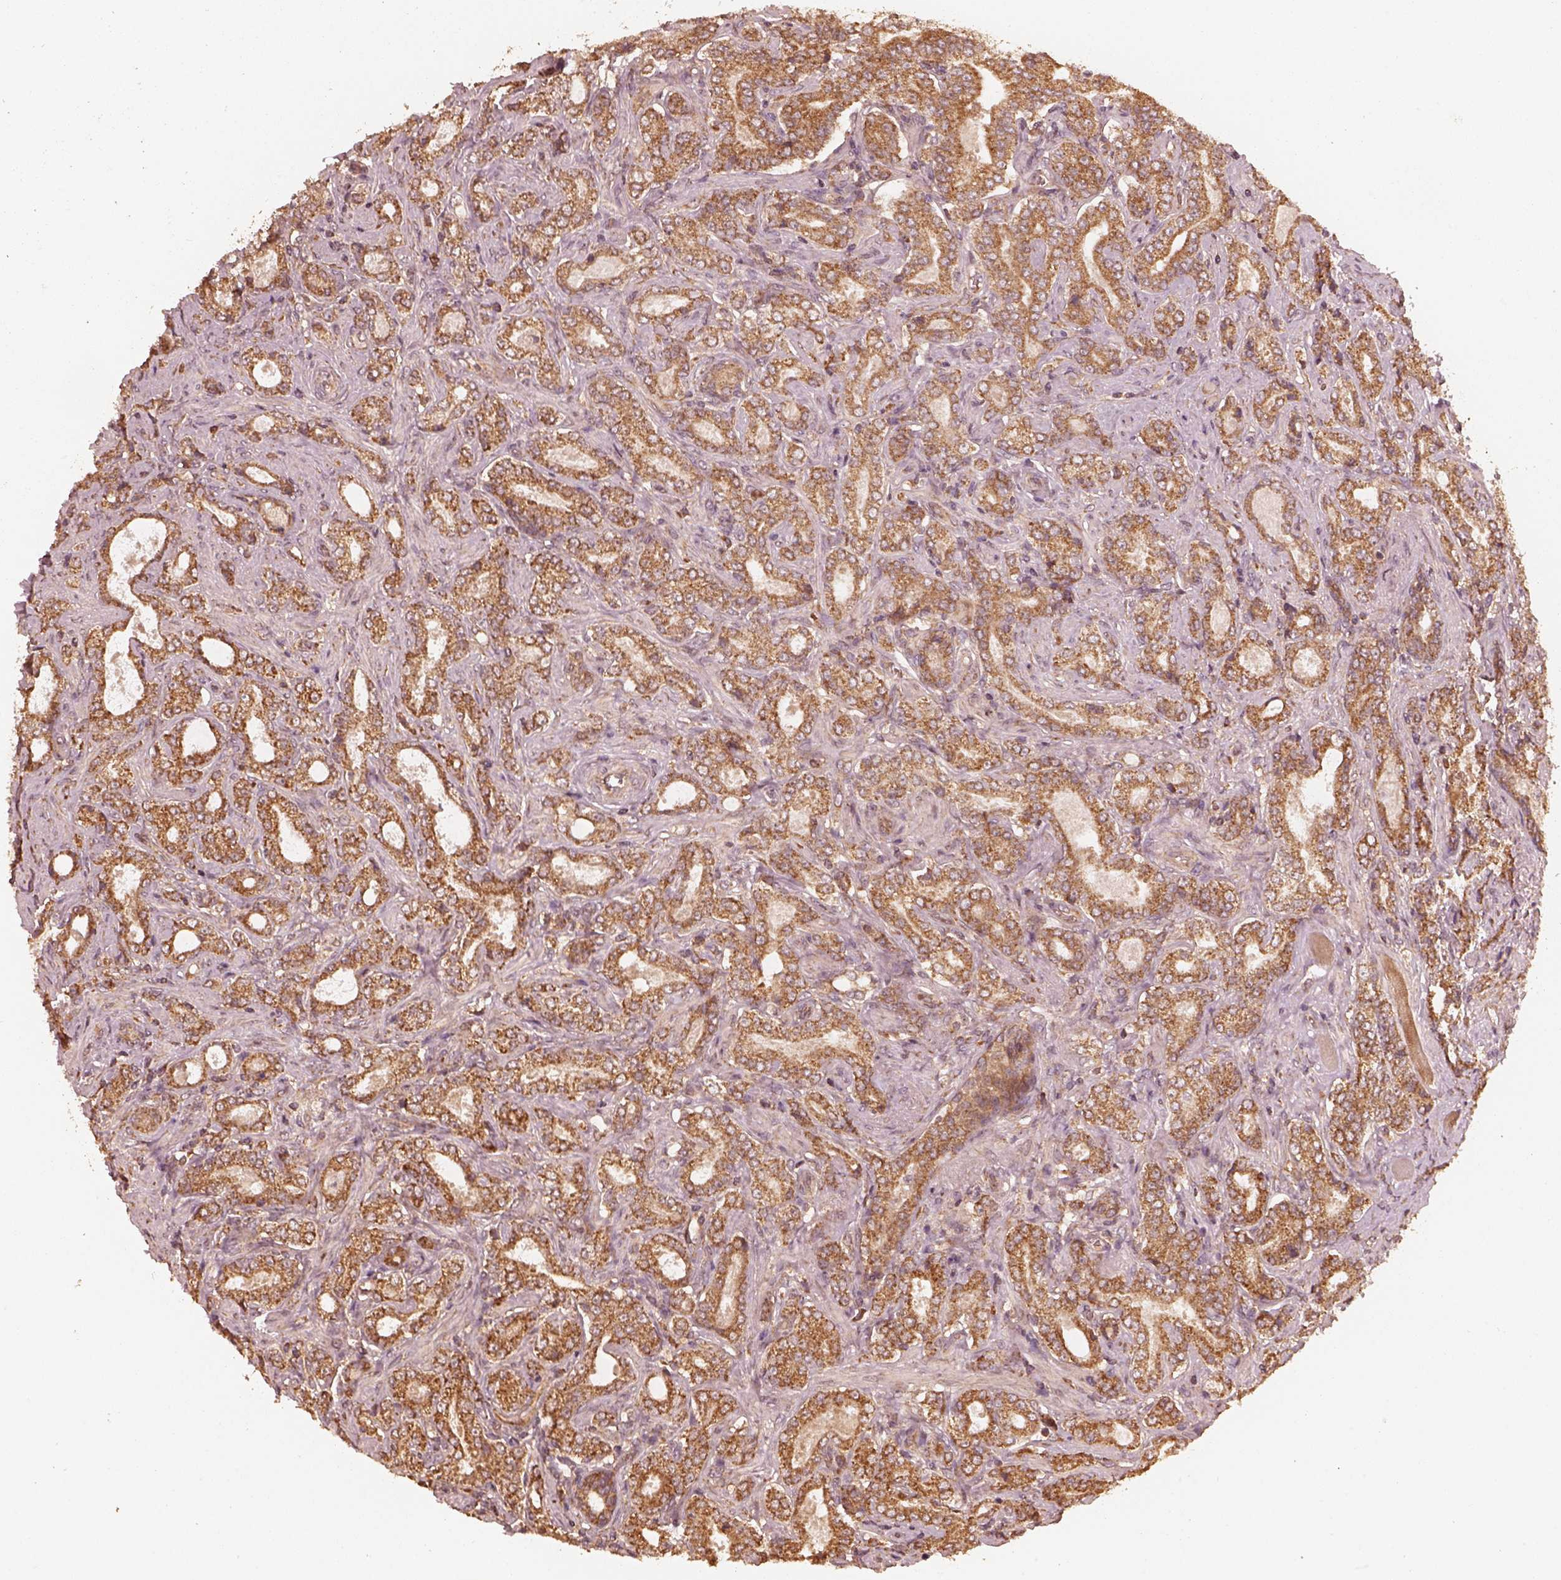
{"staining": {"intensity": "moderate", "quantity": ">75%", "location": "cytoplasmic/membranous"}, "tissue": "prostate cancer", "cell_type": "Tumor cells", "image_type": "cancer", "snomed": [{"axis": "morphology", "description": "Adenocarcinoma, NOS"}, {"axis": "topography", "description": "Prostate"}], "caption": "A medium amount of moderate cytoplasmic/membranous expression is identified in approximately >75% of tumor cells in prostate cancer (adenocarcinoma) tissue.", "gene": "DNAJC25", "patient": {"sex": "male", "age": 64}}